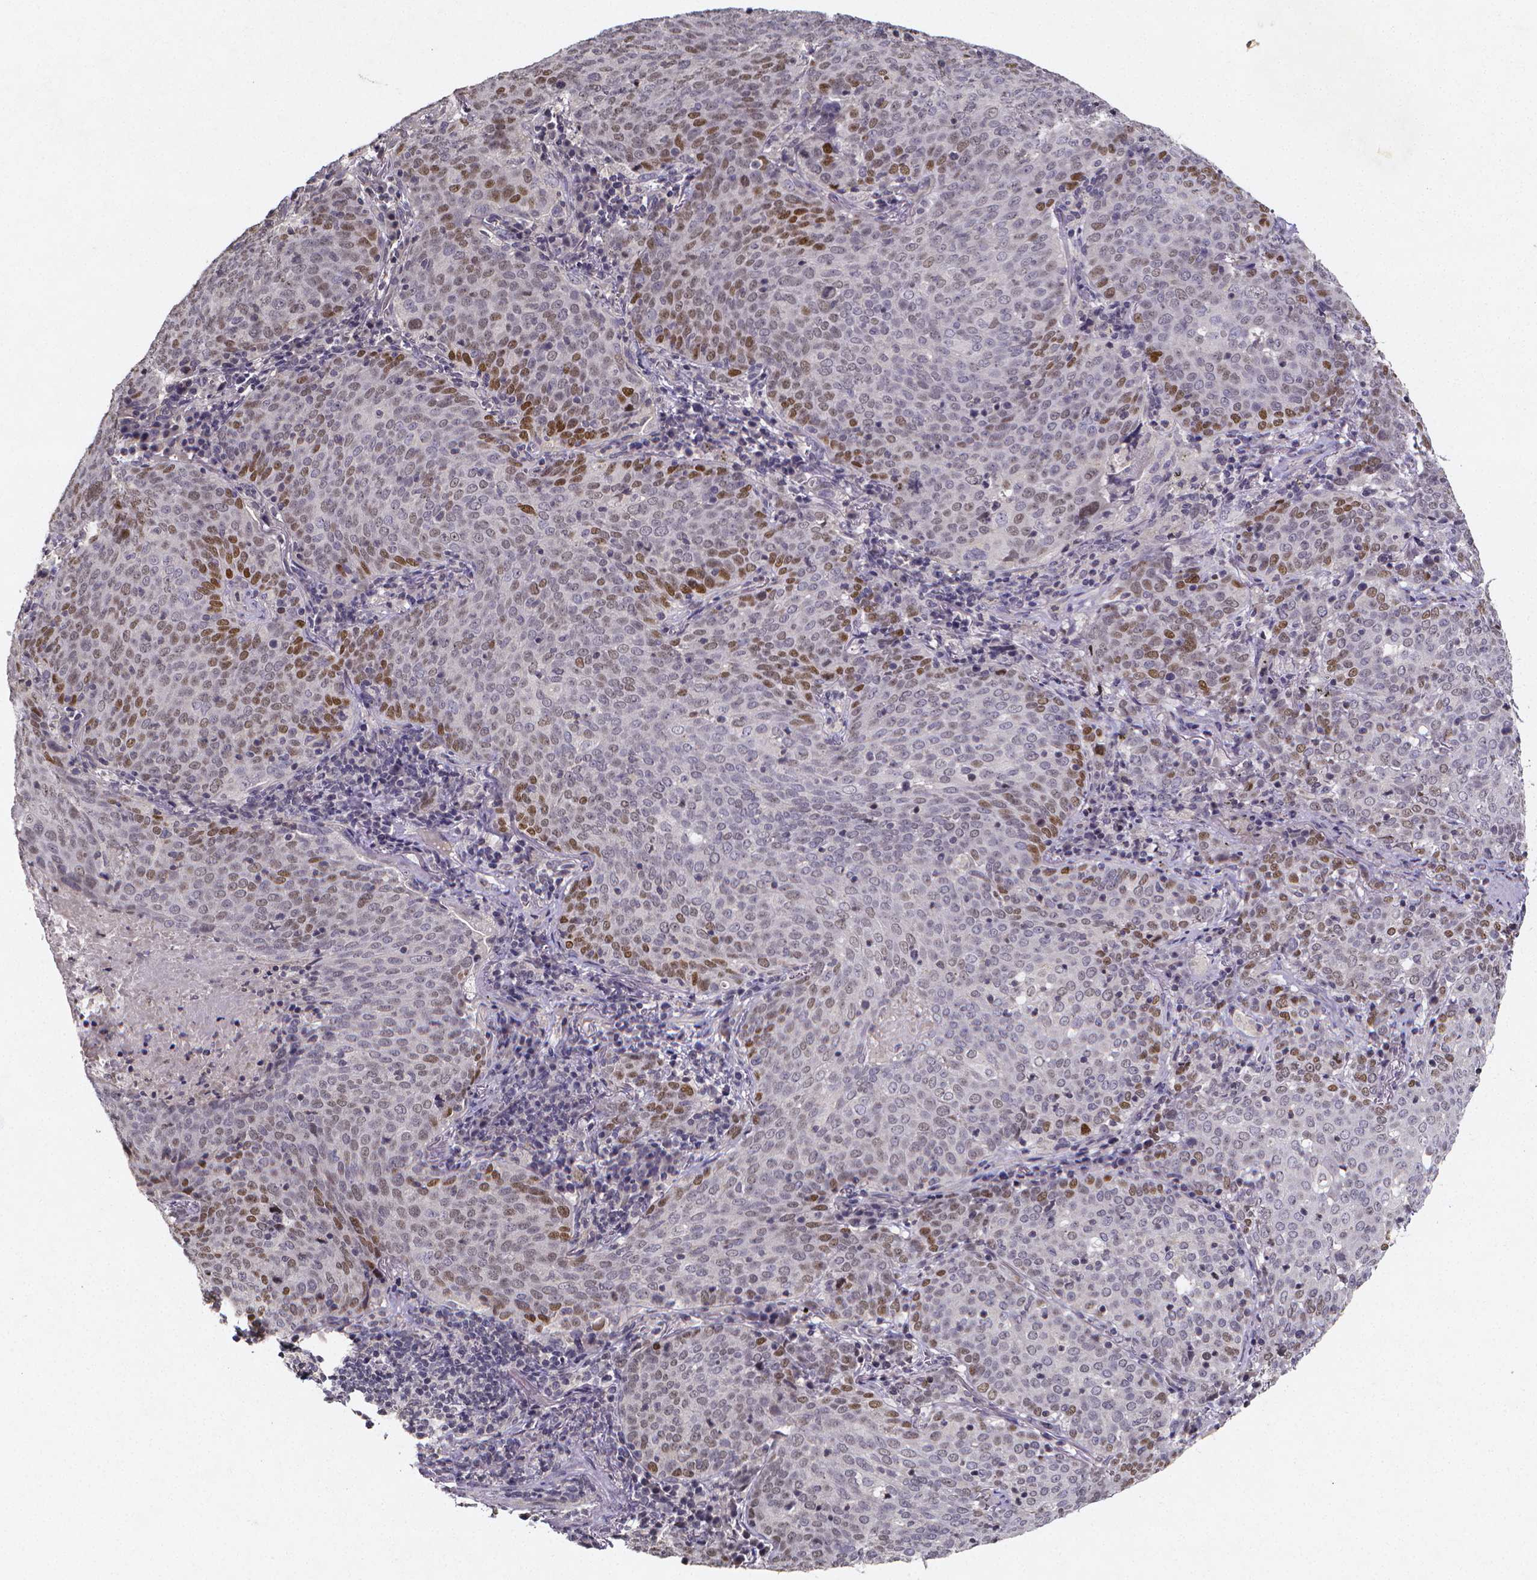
{"staining": {"intensity": "moderate", "quantity": "<25%", "location": "nuclear"}, "tissue": "lung cancer", "cell_type": "Tumor cells", "image_type": "cancer", "snomed": [{"axis": "morphology", "description": "Squamous cell carcinoma, NOS"}, {"axis": "topography", "description": "Lung"}], "caption": "This histopathology image shows immunohistochemistry staining of lung cancer (squamous cell carcinoma), with low moderate nuclear positivity in about <25% of tumor cells.", "gene": "TP73", "patient": {"sex": "male", "age": 82}}